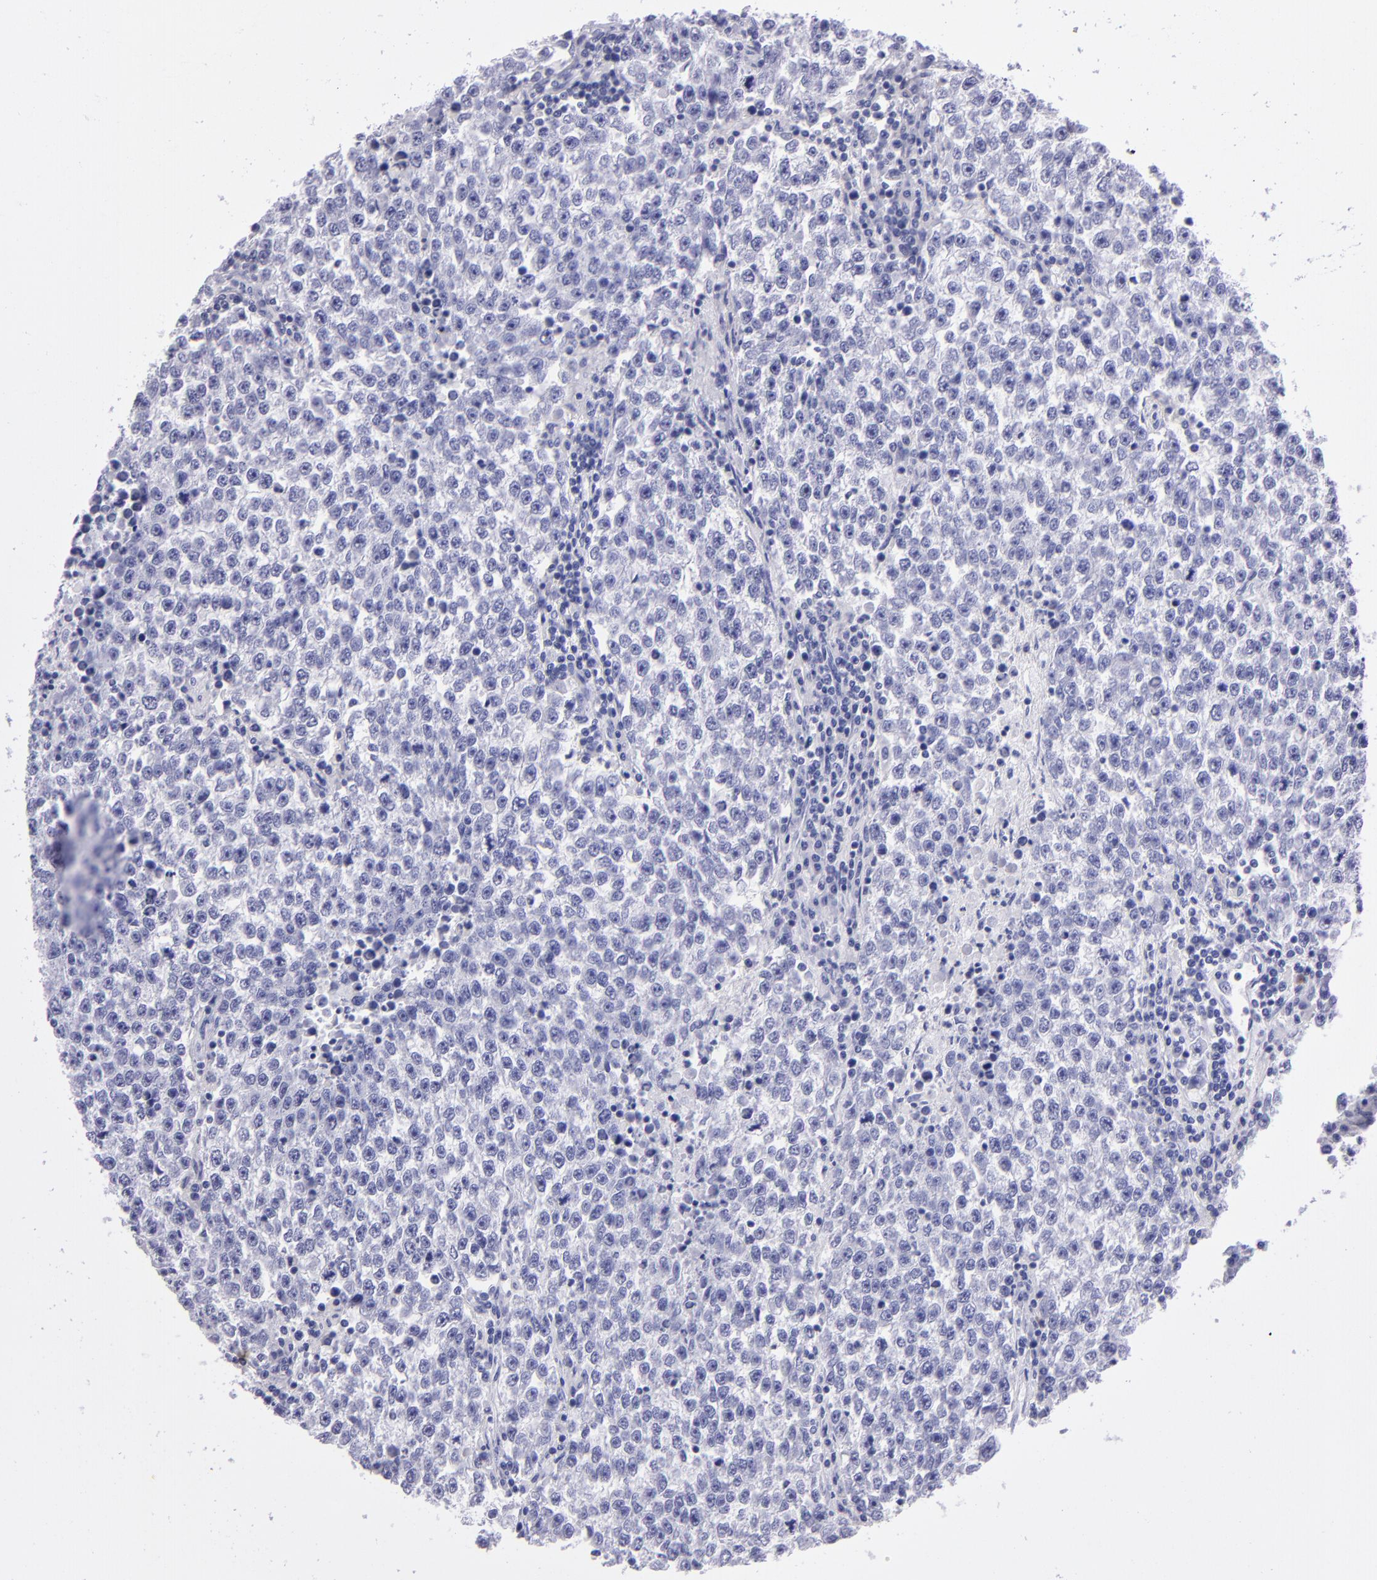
{"staining": {"intensity": "negative", "quantity": "none", "location": "none"}, "tissue": "testis cancer", "cell_type": "Tumor cells", "image_type": "cancer", "snomed": [{"axis": "morphology", "description": "Seminoma, NOS"}, {"axis": "topography", "description": "Testis"}], "caption": "There is no significant expression in tumor cells of testis seminoma.", "gene": "TYRP1", "patient": {"sex": "male", "age": 36}}